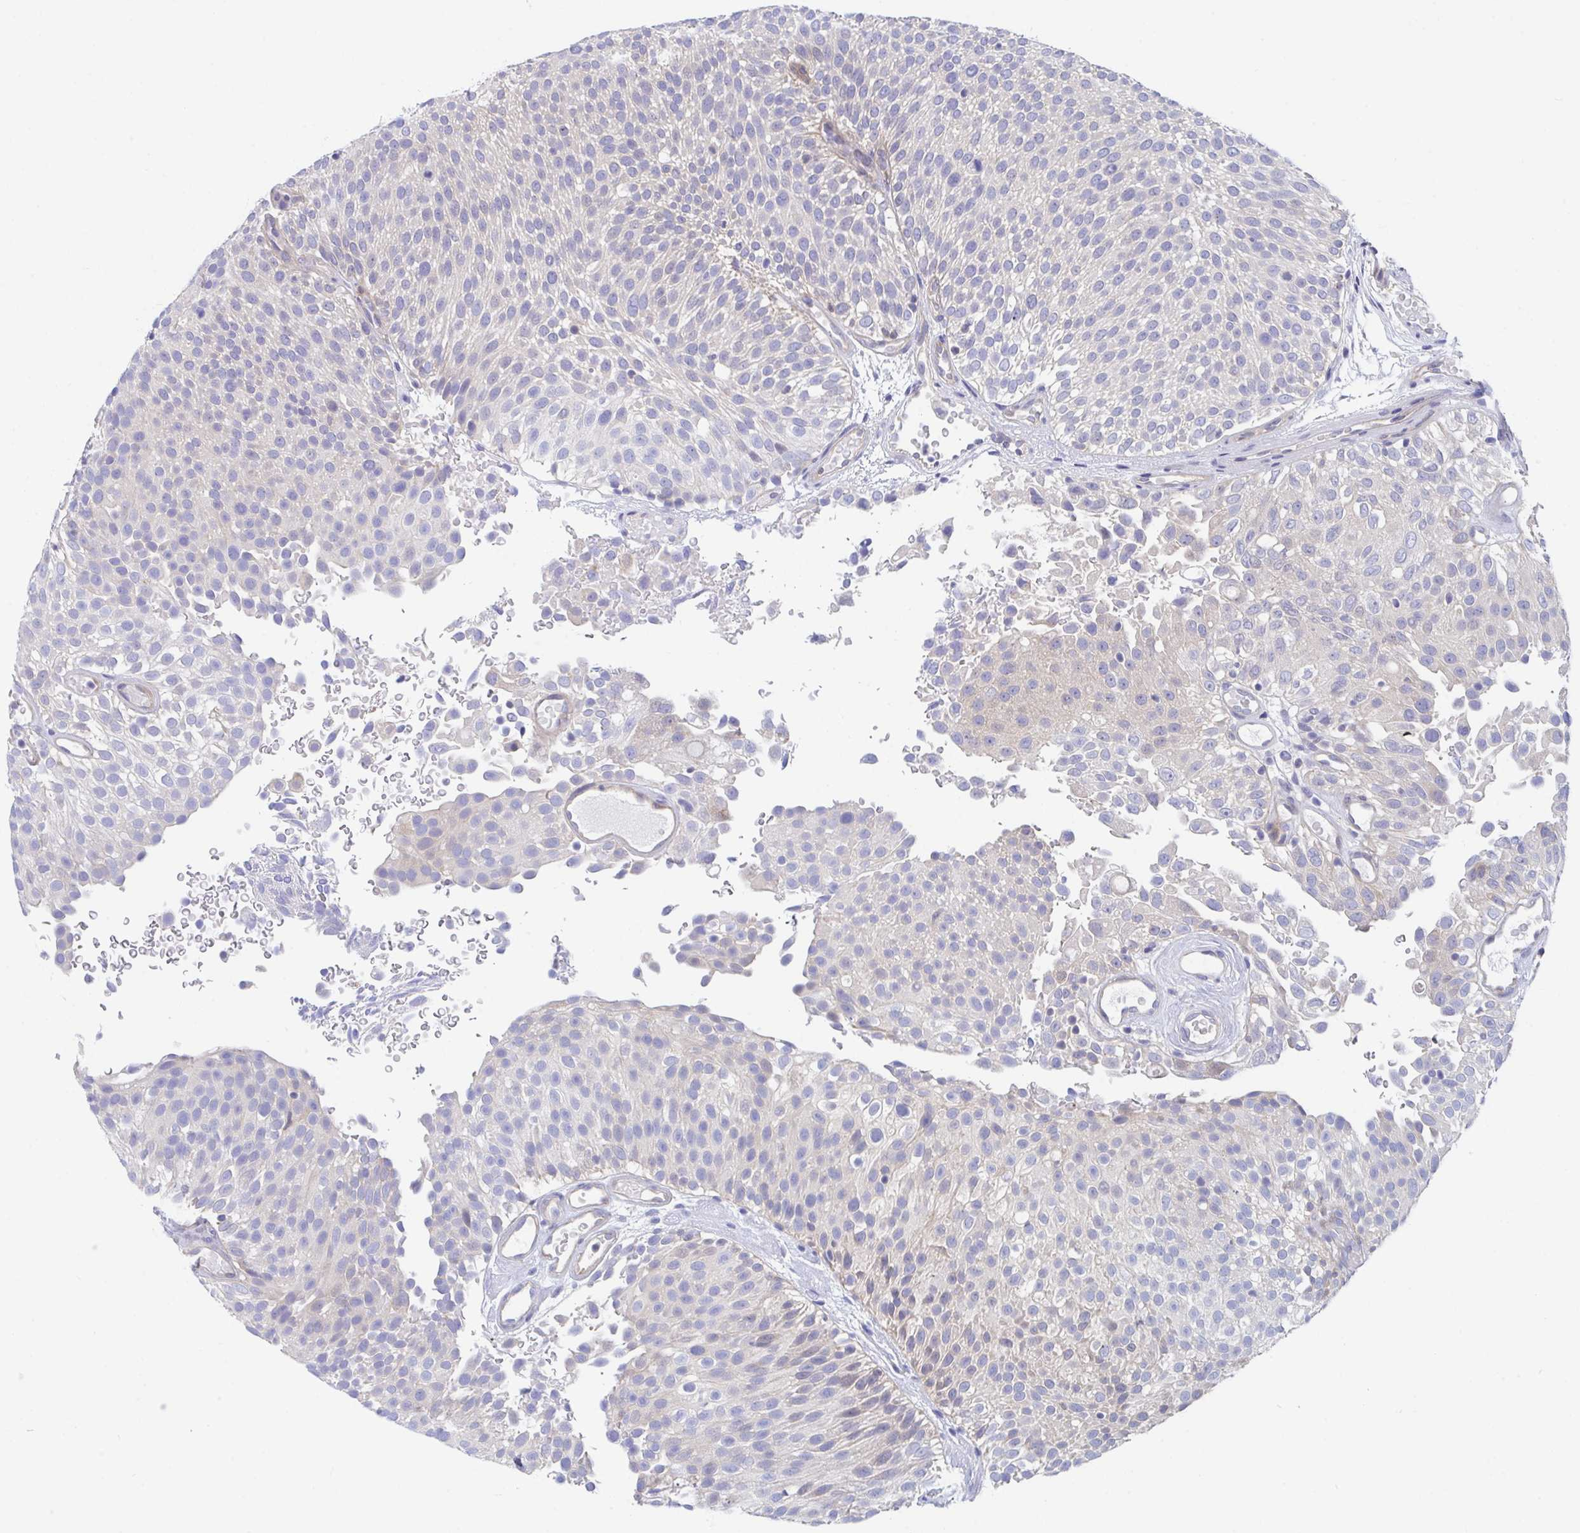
{"staining": {"intensity": "negative", "quantity": "none", "location": "none"}, "tissue": "urothelial cancer", "cell_type": "Tumor cells", "image_type": "cancer", "snomed": [{"axis": "morphology", "description": "Urothelial carcinoma, Low grade"}, {"axis": "topography", "description": "Urinary bladder"}], "caption": "Immunohistochemistry (IHC) of human urothelial cancer exhibits no staining in tumor cells. (Stains: DAB (3,3'-diaminobenzidine) IHC with hematoxylin counter stain, Microscopy: brightfield microscopy at high magnification).", "gene": "P2RX3", "patient": {"sex": "male", "age": 78}}